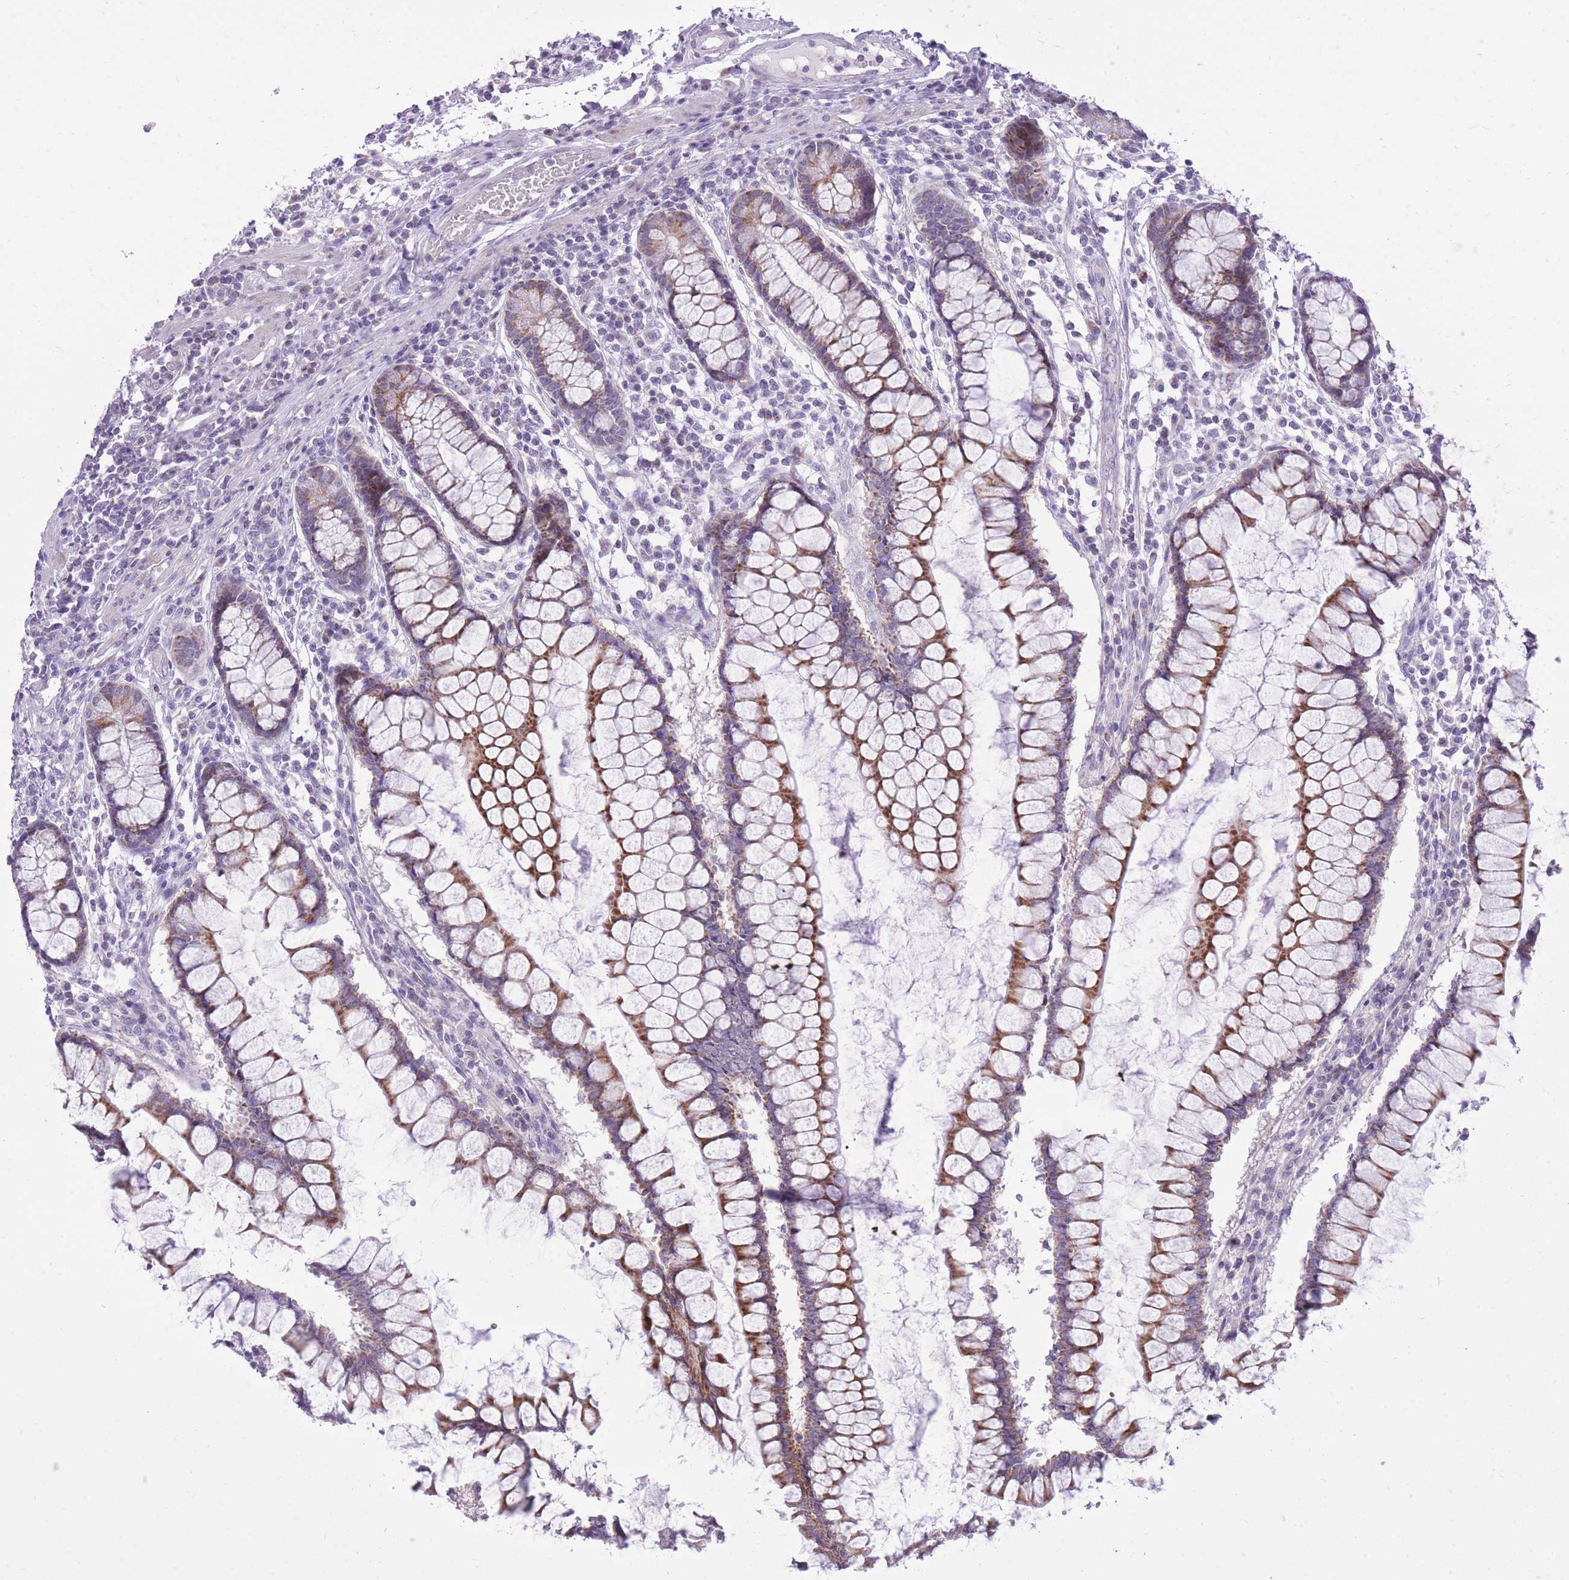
{"staining": {"intensity": "negative", "quantity": "none", "location": "none"}, "tissue": "colon", "cell_type": "Endothelial cells", "image_type": "normal", "snomed": [{"axis": "morphology", "description": "Normal tissue, NOS"}, {"axis": "morphology", "description": "Adenocarcinoma, NOS"}, {"axis": "topography", "description": "Colon"}], "caption": "The micrograph displays no staining of endothelial cells in unremarkable colon. (DAB immunohistochemistry visualized using brightfield microscopy, high magnification).", "gene": "DENND2D", "patient": {"sex": "female", "age": 55}}